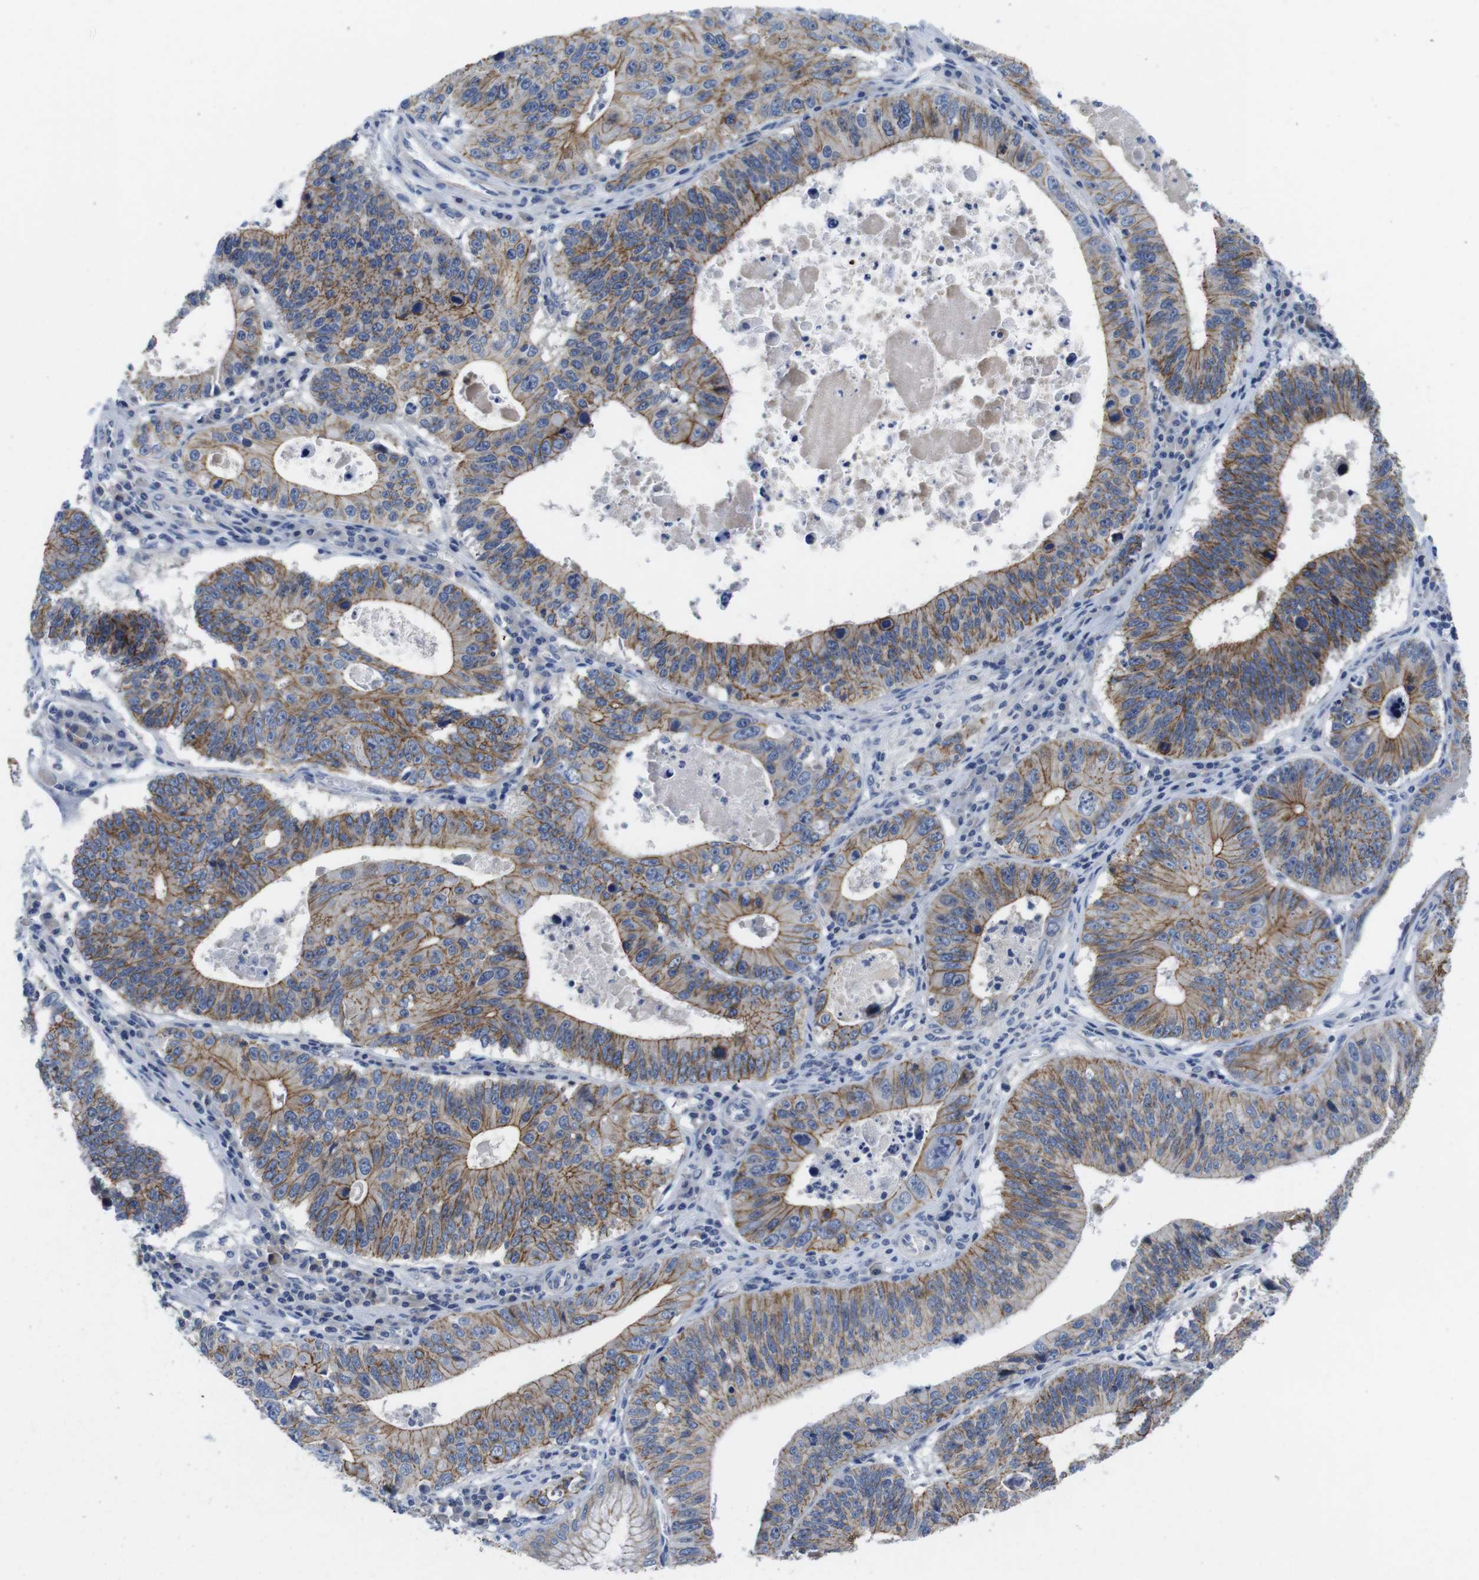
{"staining": {"intensity": "moderate", "quantity": ">75%", "location": "cytoplasmic/membranous"}, "tissue": "stomach cancer", "cell_type": "Tumor cells", "image_type": "cancer", "snomed": [{"axis": "morphology", "description": "Adenocarcinoma, NOS"}, {"axis": "topography", "description": "Stomach"}], "caption": "This micrograph shows immunohistochemistry staining of stomach cancer, with medium moderate cytoplasmic/membranous positivity in approximately >75% of tumor cells.", "gene": "SCRIB", "patient": {"sex": "male", "age": 59}}